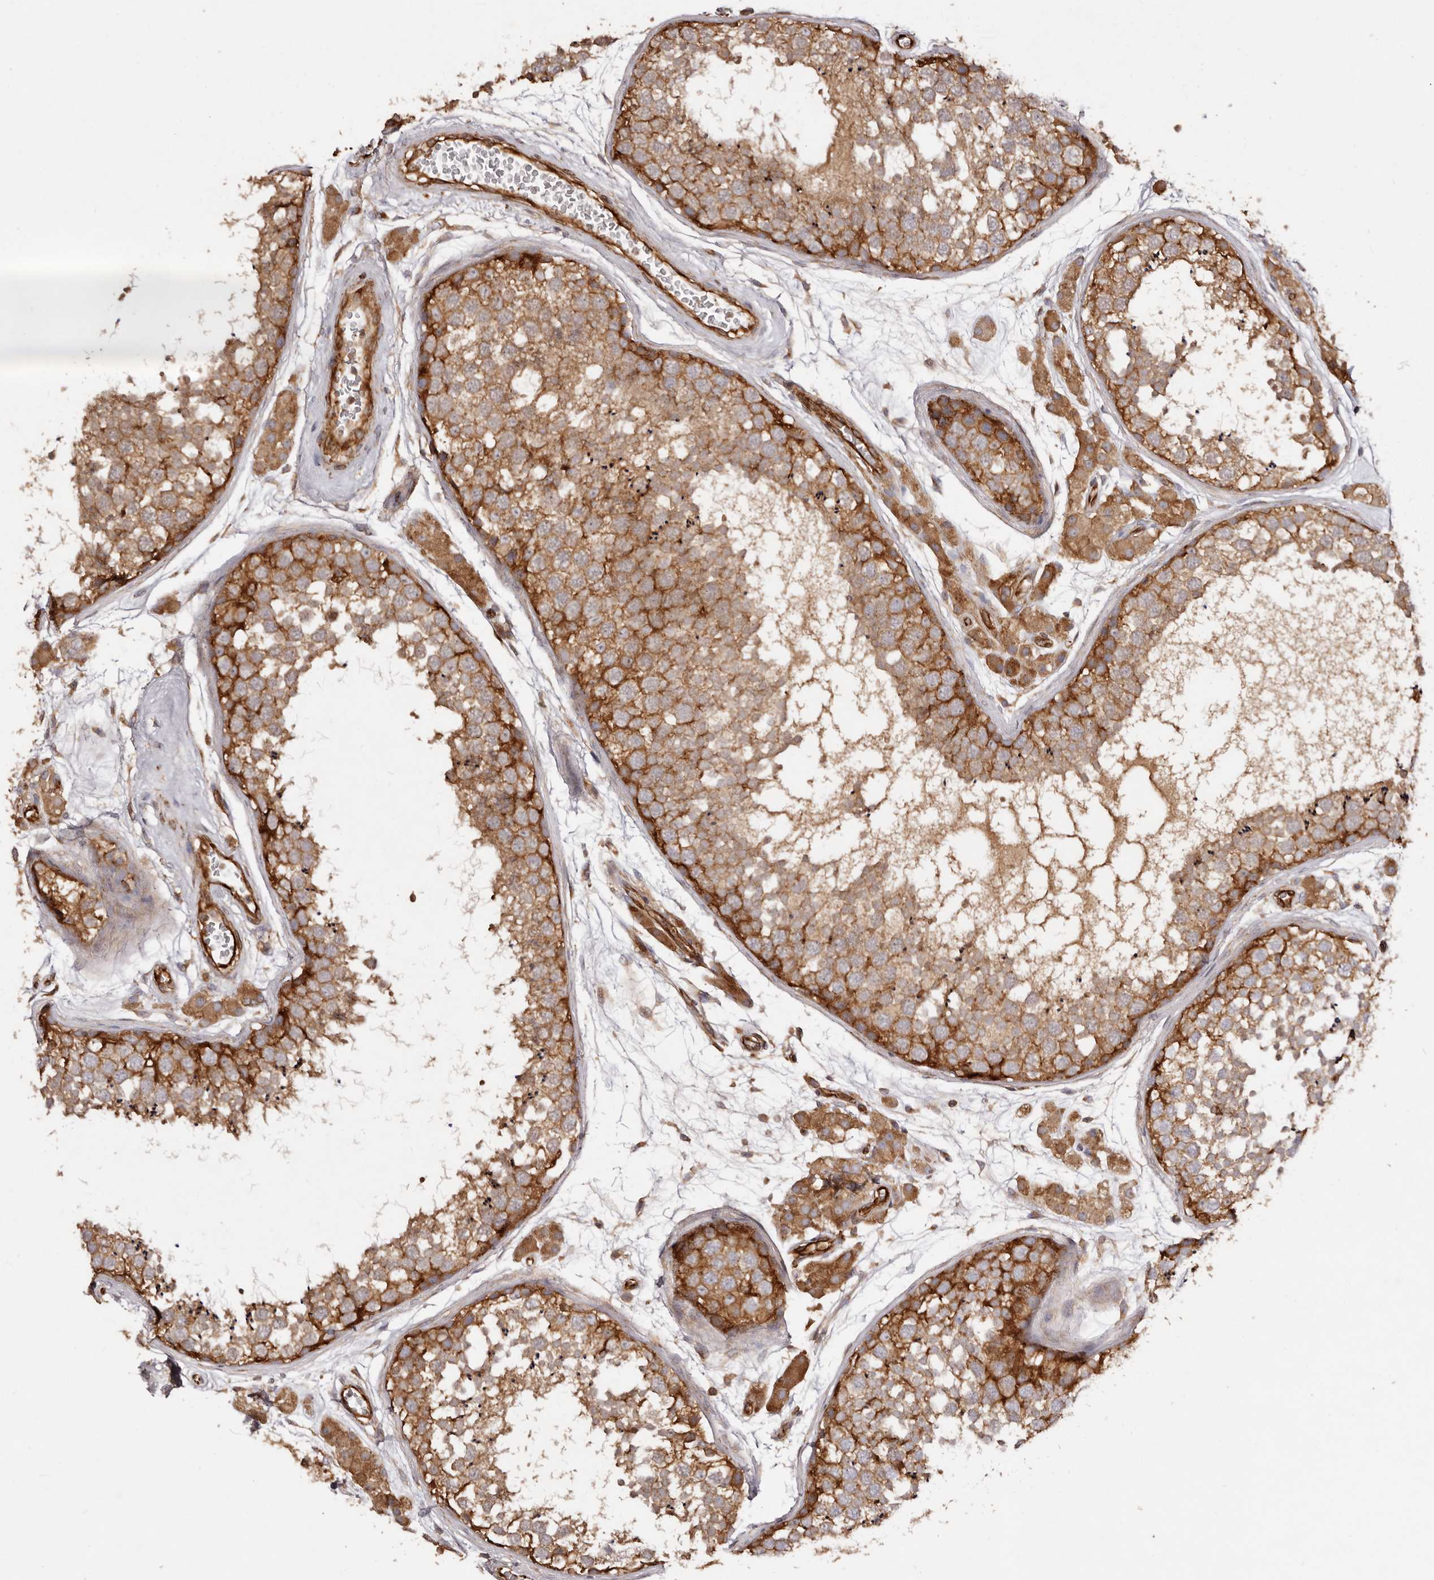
{"staining": {"intensity": "strong", "quantity": "25%-75%", "location": "cytoplasmic/membranous"}, "tissue": "testis", "cell_type": "Cells in seminiferous ducts", "image_type": "normal", "snomed": [{"axis": "morphology", "description": "Normal tissue, NOS"}, {"axis": "topography", "description": "Testis"}], "caption": "Protein expression analysis of benign human testis reveals strong cytoplasmic/membranous expression in about 25%-75% of cells in seminiferous ducts. The staining was performed using DAB (3,3'-diaminobenzidine) to visualize the protein expression in brown, while the nuclei were stained in blue with hematoxylin (Magnification: 20x).", "gene": "RPS6", "patient": {"sex": "male", "age": 56}}